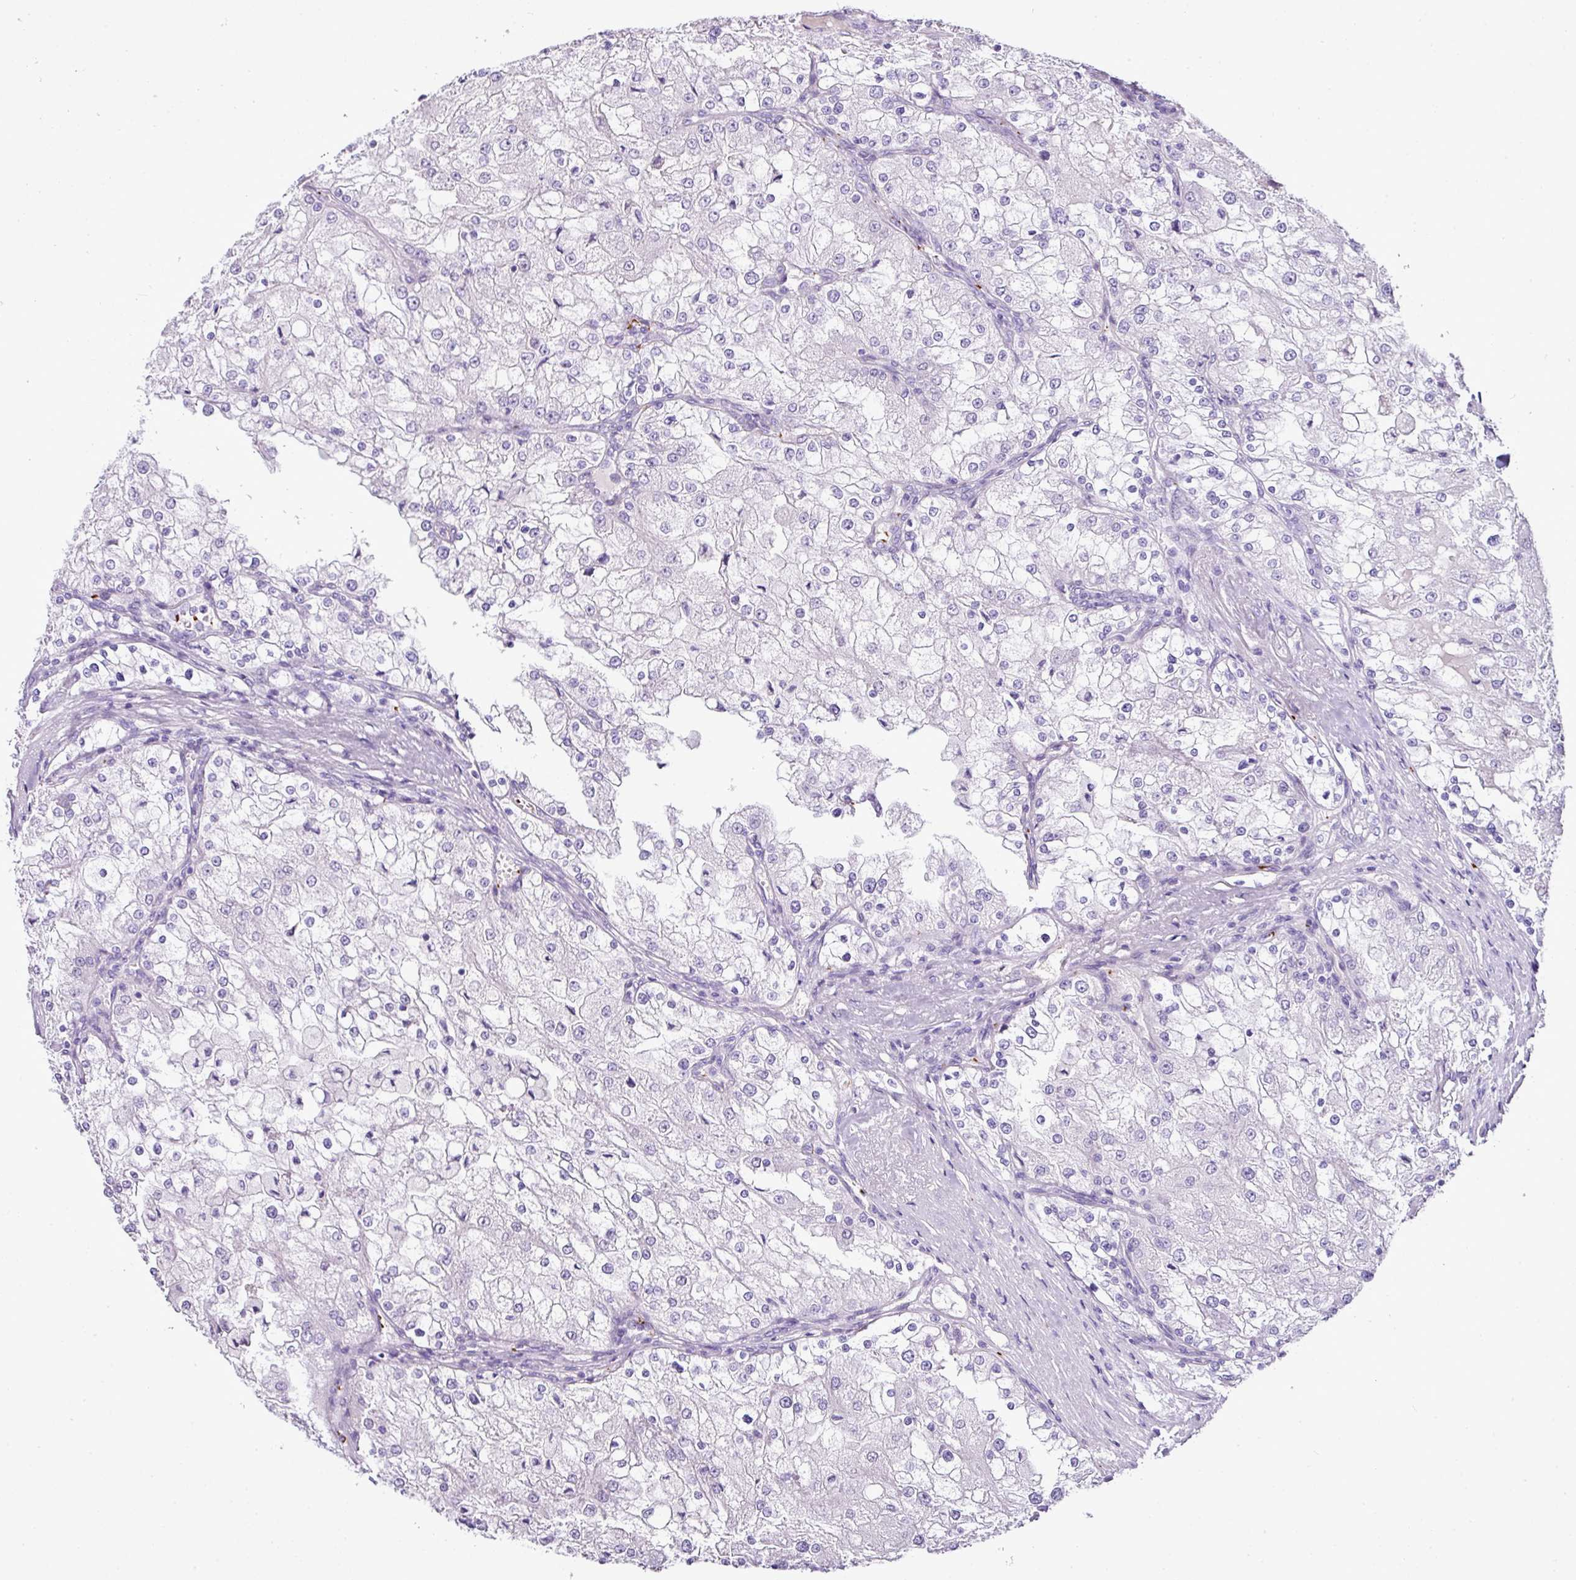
{"staining": {"intensity": "negative", "quantity": "none", "location": "none"}, "tissue": "renal cancer", "cell_type": "Tumor cells", "image_type": "cancer", "snomed": [{"axis": "morphology", "description": "Adenocarcinoma, NOS"}, {"axis": "topography", "description": "Kidney"}], "caption": "The immunohistochemistry photomicrograph has no significant staining in tumor cells of adenocarcinoma (renal) tissue.", "gene": "CMTM5", "patient": {"sex": "female", "age": 74}}